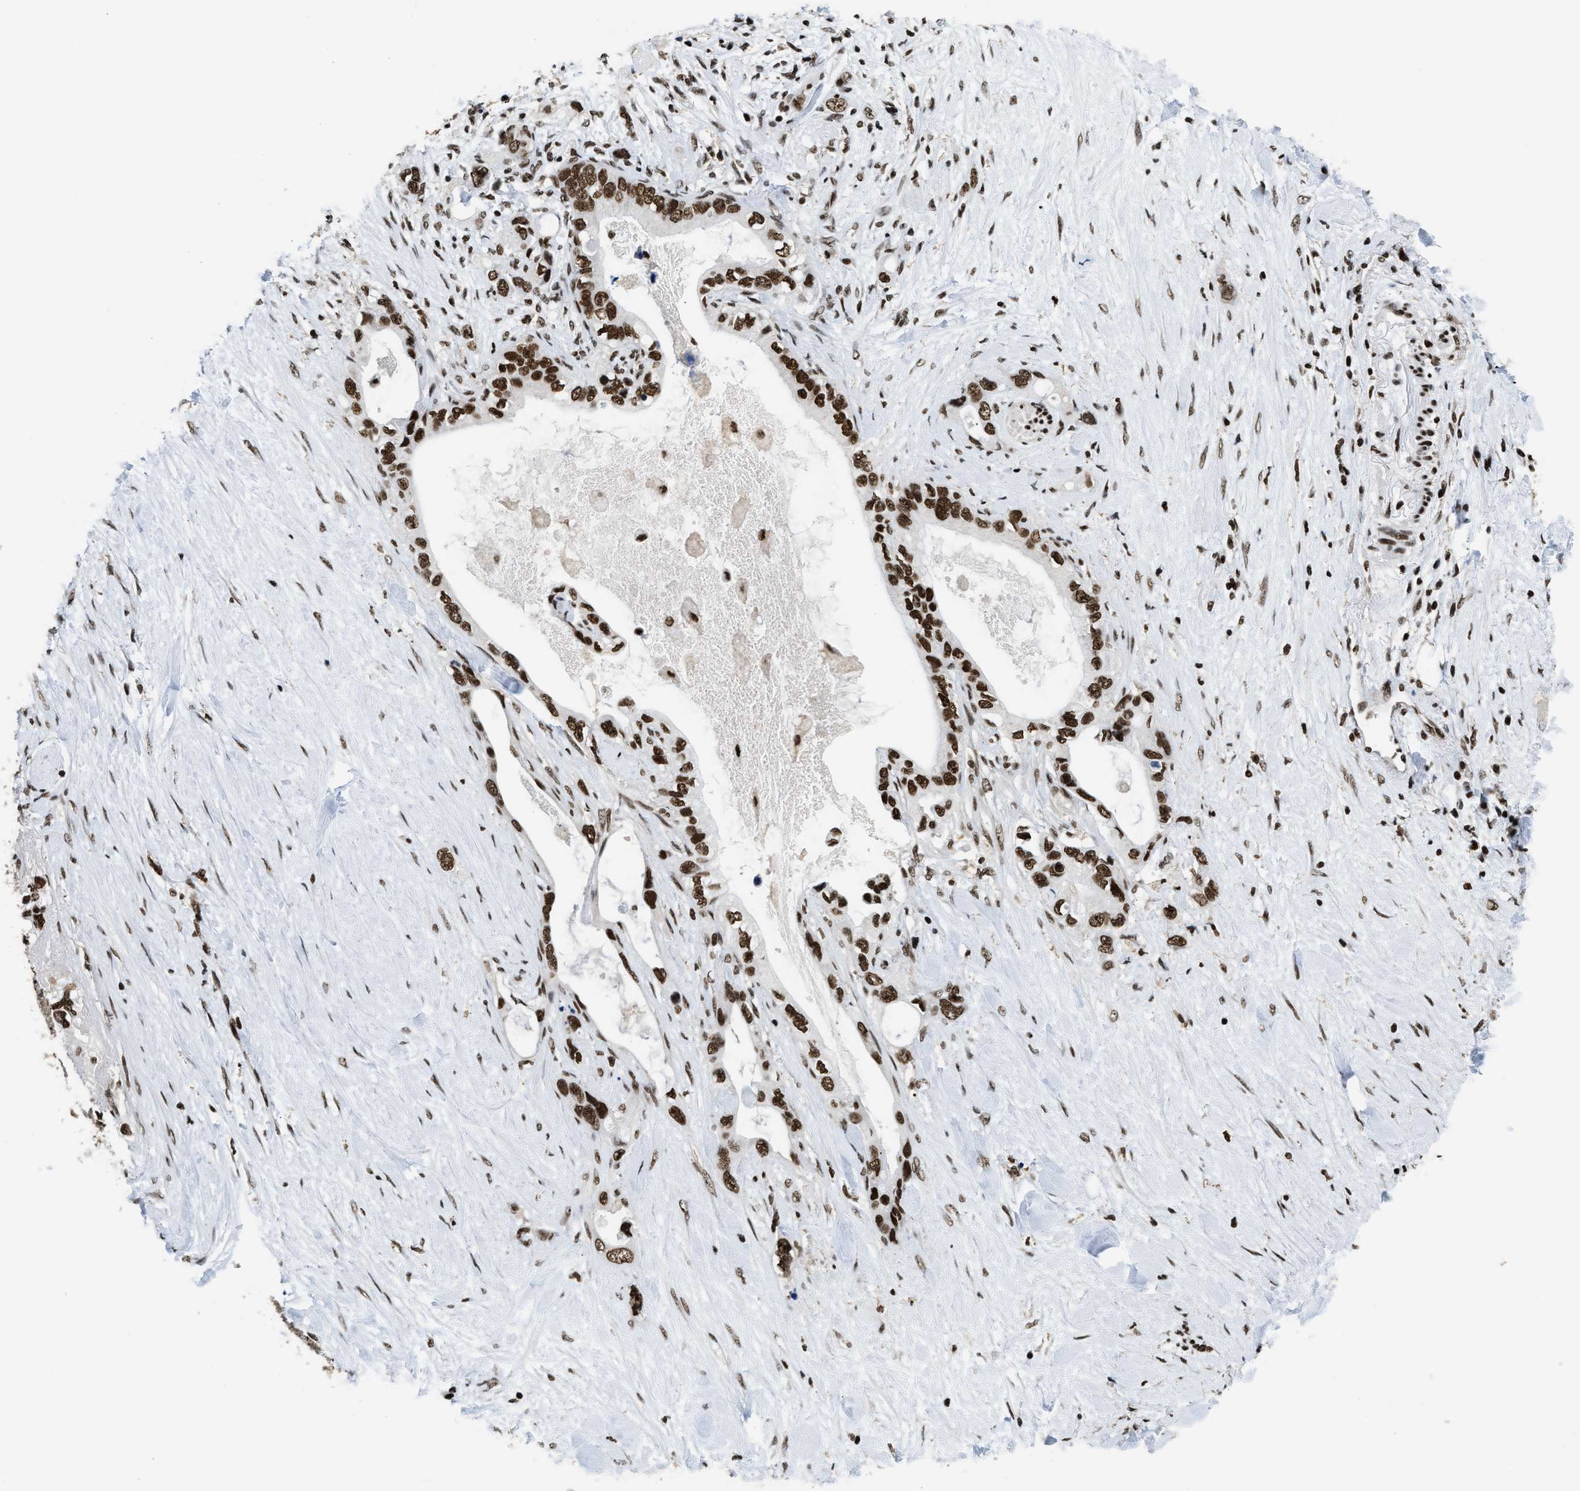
{"staining": {"intensity": "strong", "quantity": ">75%", "location": "nuclear"}, "tissue": "pancreatic cancer", "cell_type": "Tumor cells", "image_type": "cancer", "snomed": [{"axis": "morphology", "description": "Adenocarcinoma, NOS"}, {"axis": "topography", "description": "Pancreas"}], "caption": "Tumor cells reveal high levels of strong nuclear expression in approximately >75% of cells in pancreatic cancer. The protein is shown in brown color, while the nuclei are stained blue.", "gene": "RAD21", "patient": {"sex": "female", "age": 56}}